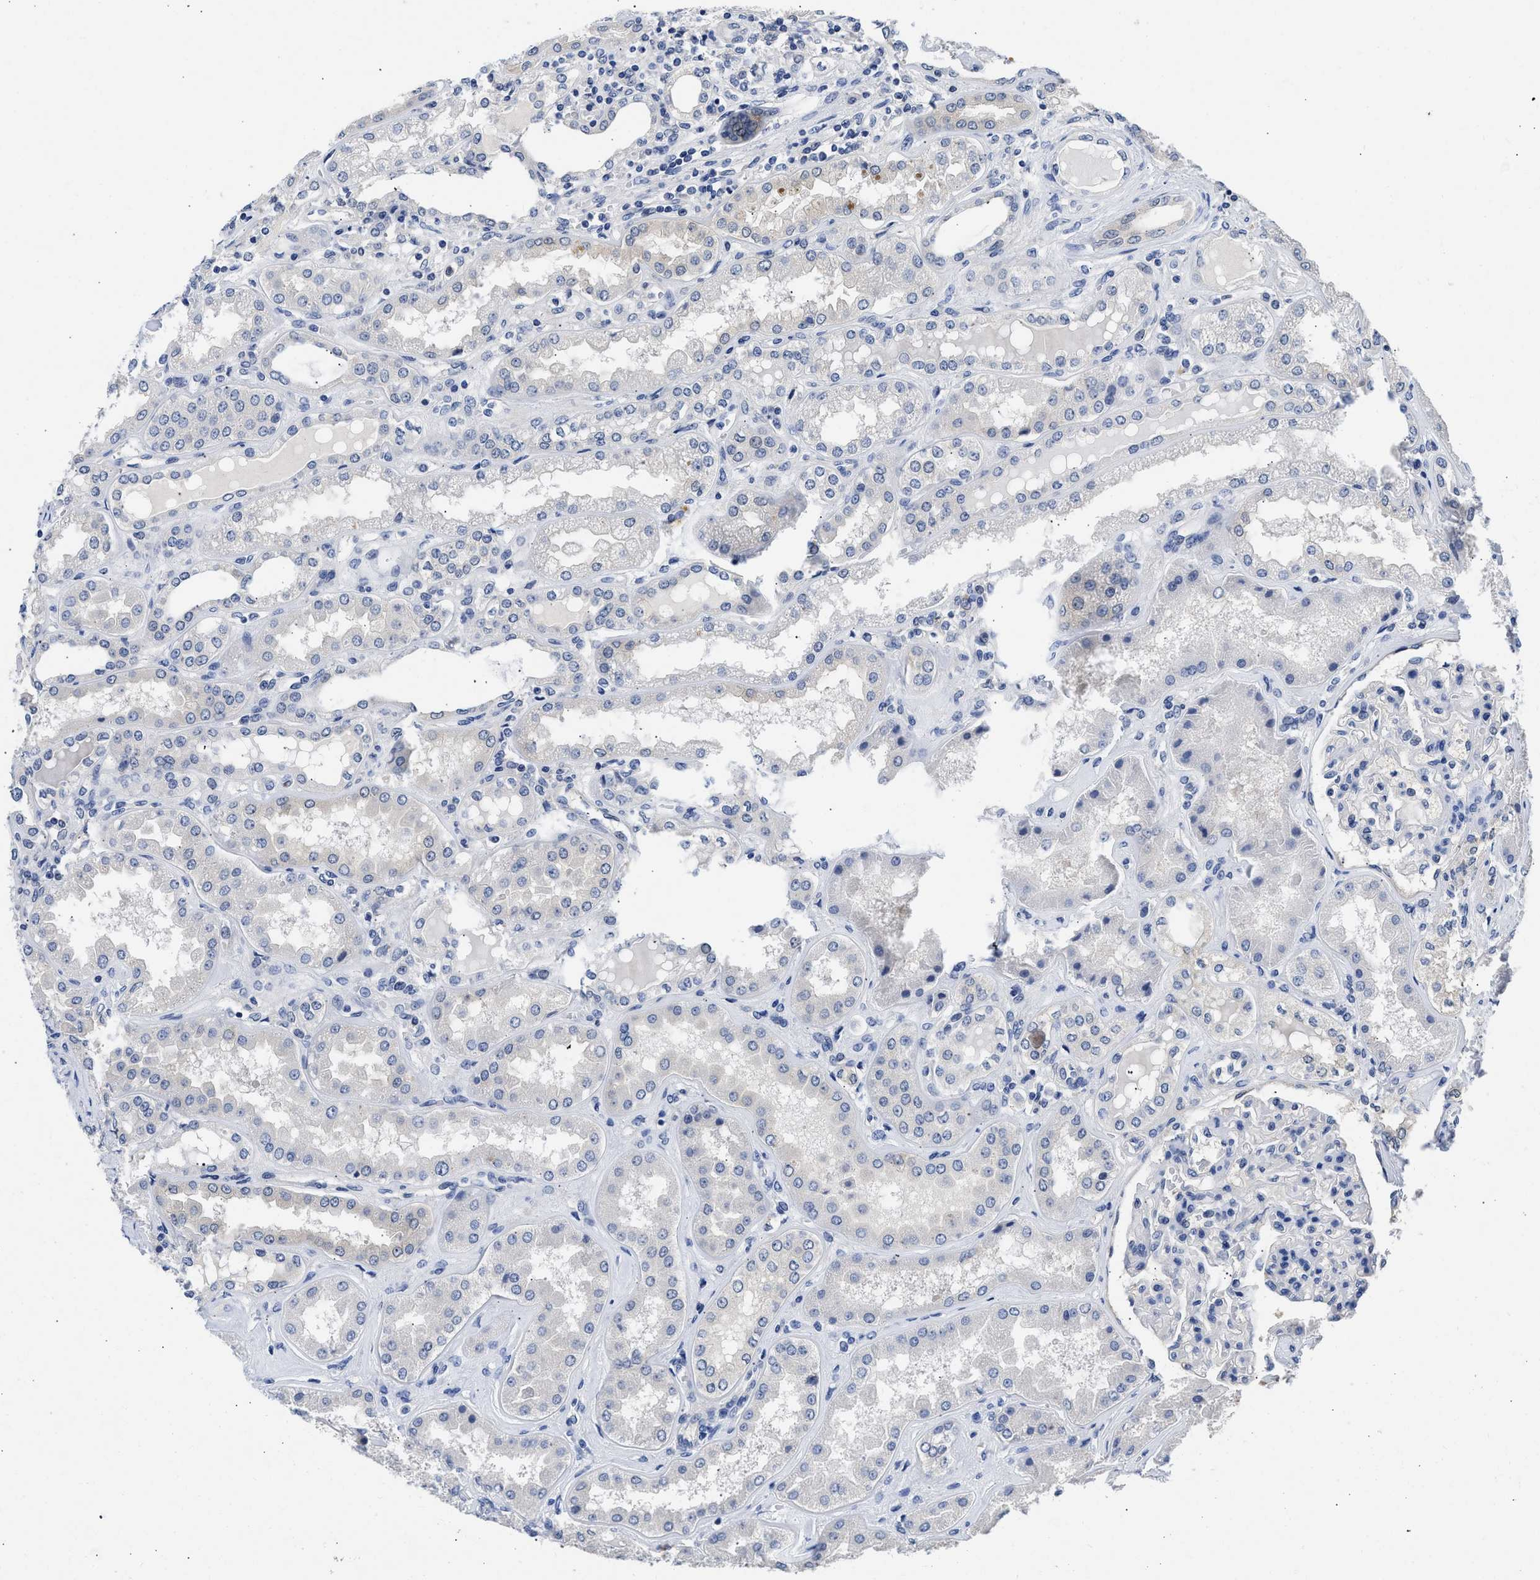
{"staining": {"intensity": "negative", "quantity": "none", "location": "none"}, "tissue": "kidney", "cell_type": "Cells in glomeruli", "image_type": "normal", "snomed": [{"axis": "morphology", "description": "Normal tissue, NOS"}, {"axis": "topography", "description": "Kidney"}], "caption": "Human kidney stained for a protein using immunohistochemistry reveals no expression in cells in glomeruli.", "gene": "XPO5", "patient": {"sex": "female", "age": 56}}